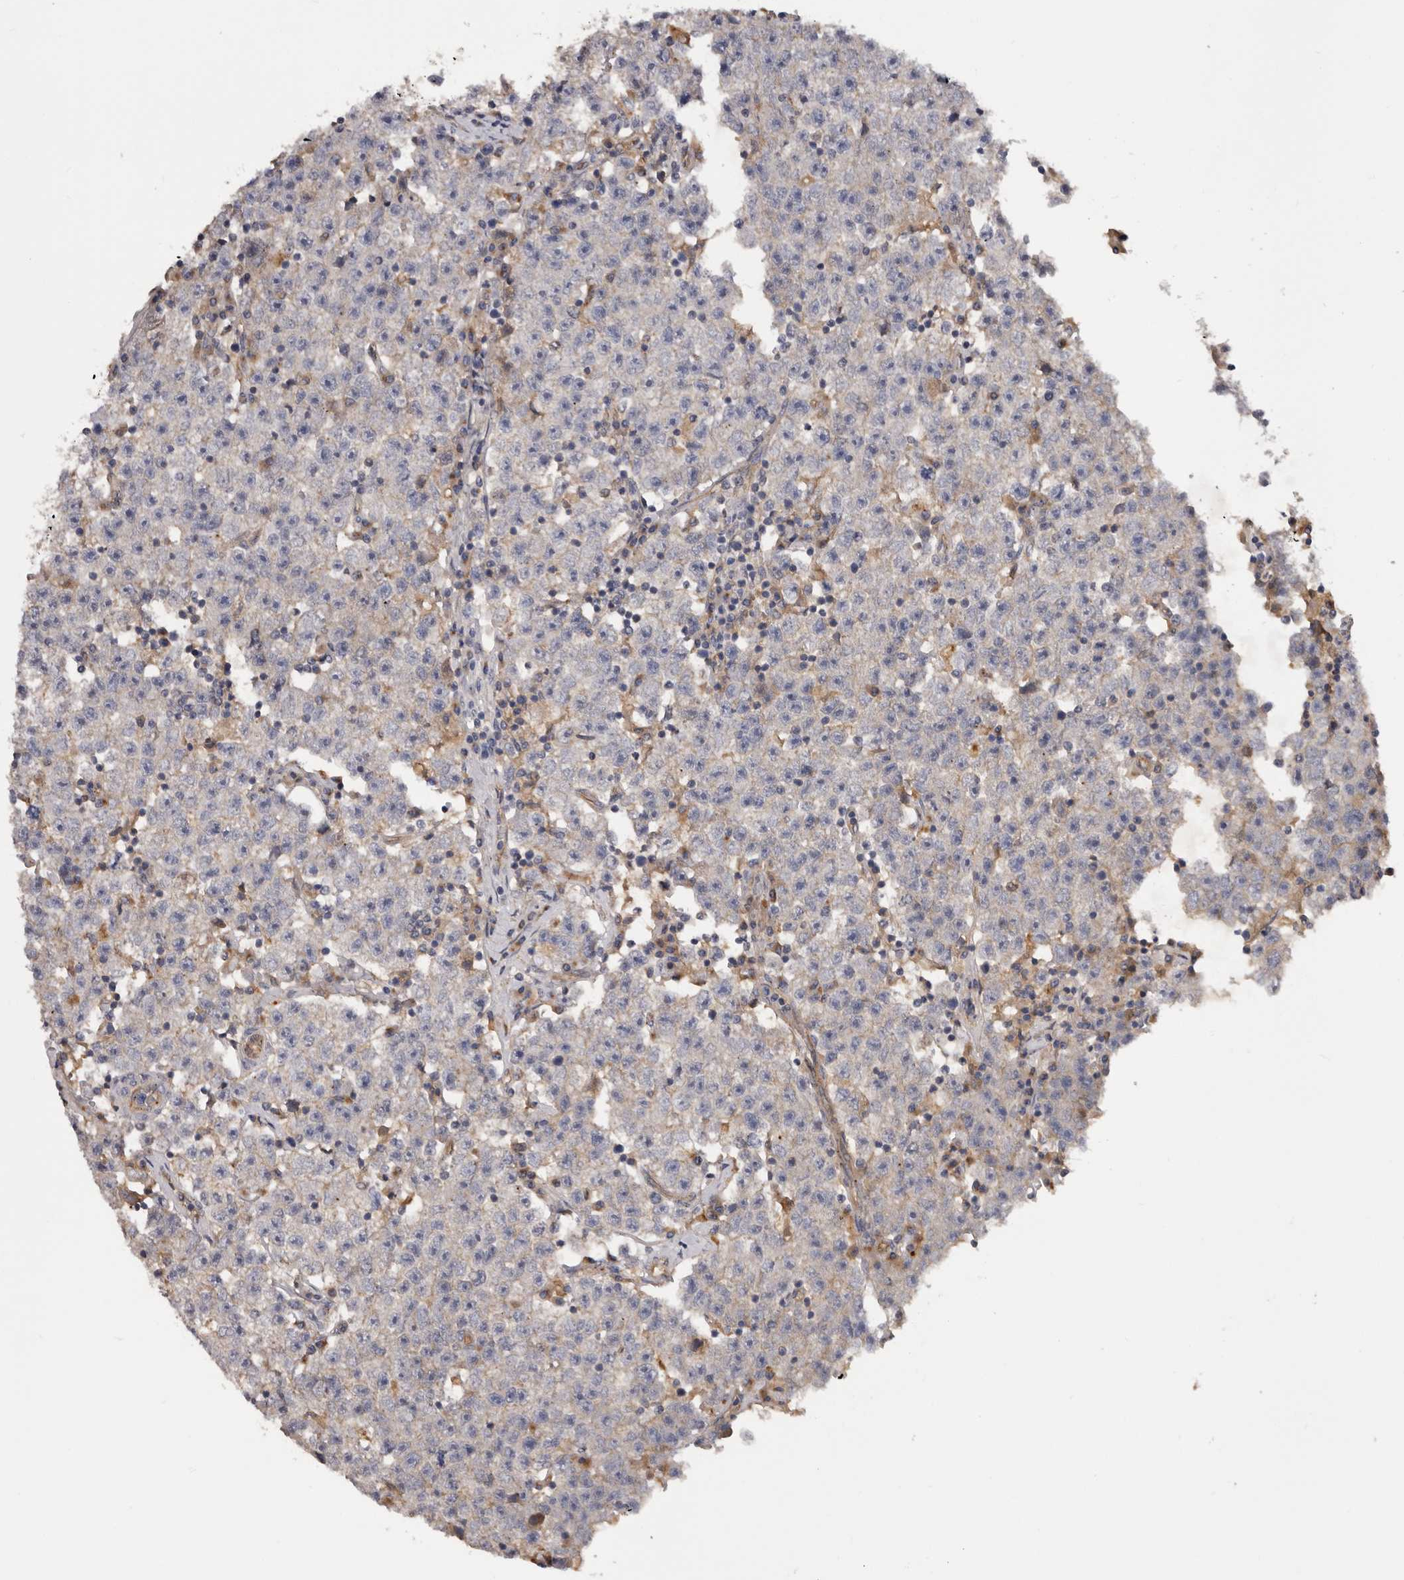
{"staining": {"intensity": "negative", "quantity": "none", "location": "none"}, "tissue": "testis cancer", "cell_type": "Tumor cells", "image_type": "cancer", "snomed": [{"axis": "morphology", "description": "Seminoma, NOS"}, {"axis": "topography", "description": "Testis"}], "caption": "Human testis seminoma stained for a protein using IHC reveals no staining in tumor cells.", "gene": "INKA2", "patient": {"sex": "male", "age": 22}}